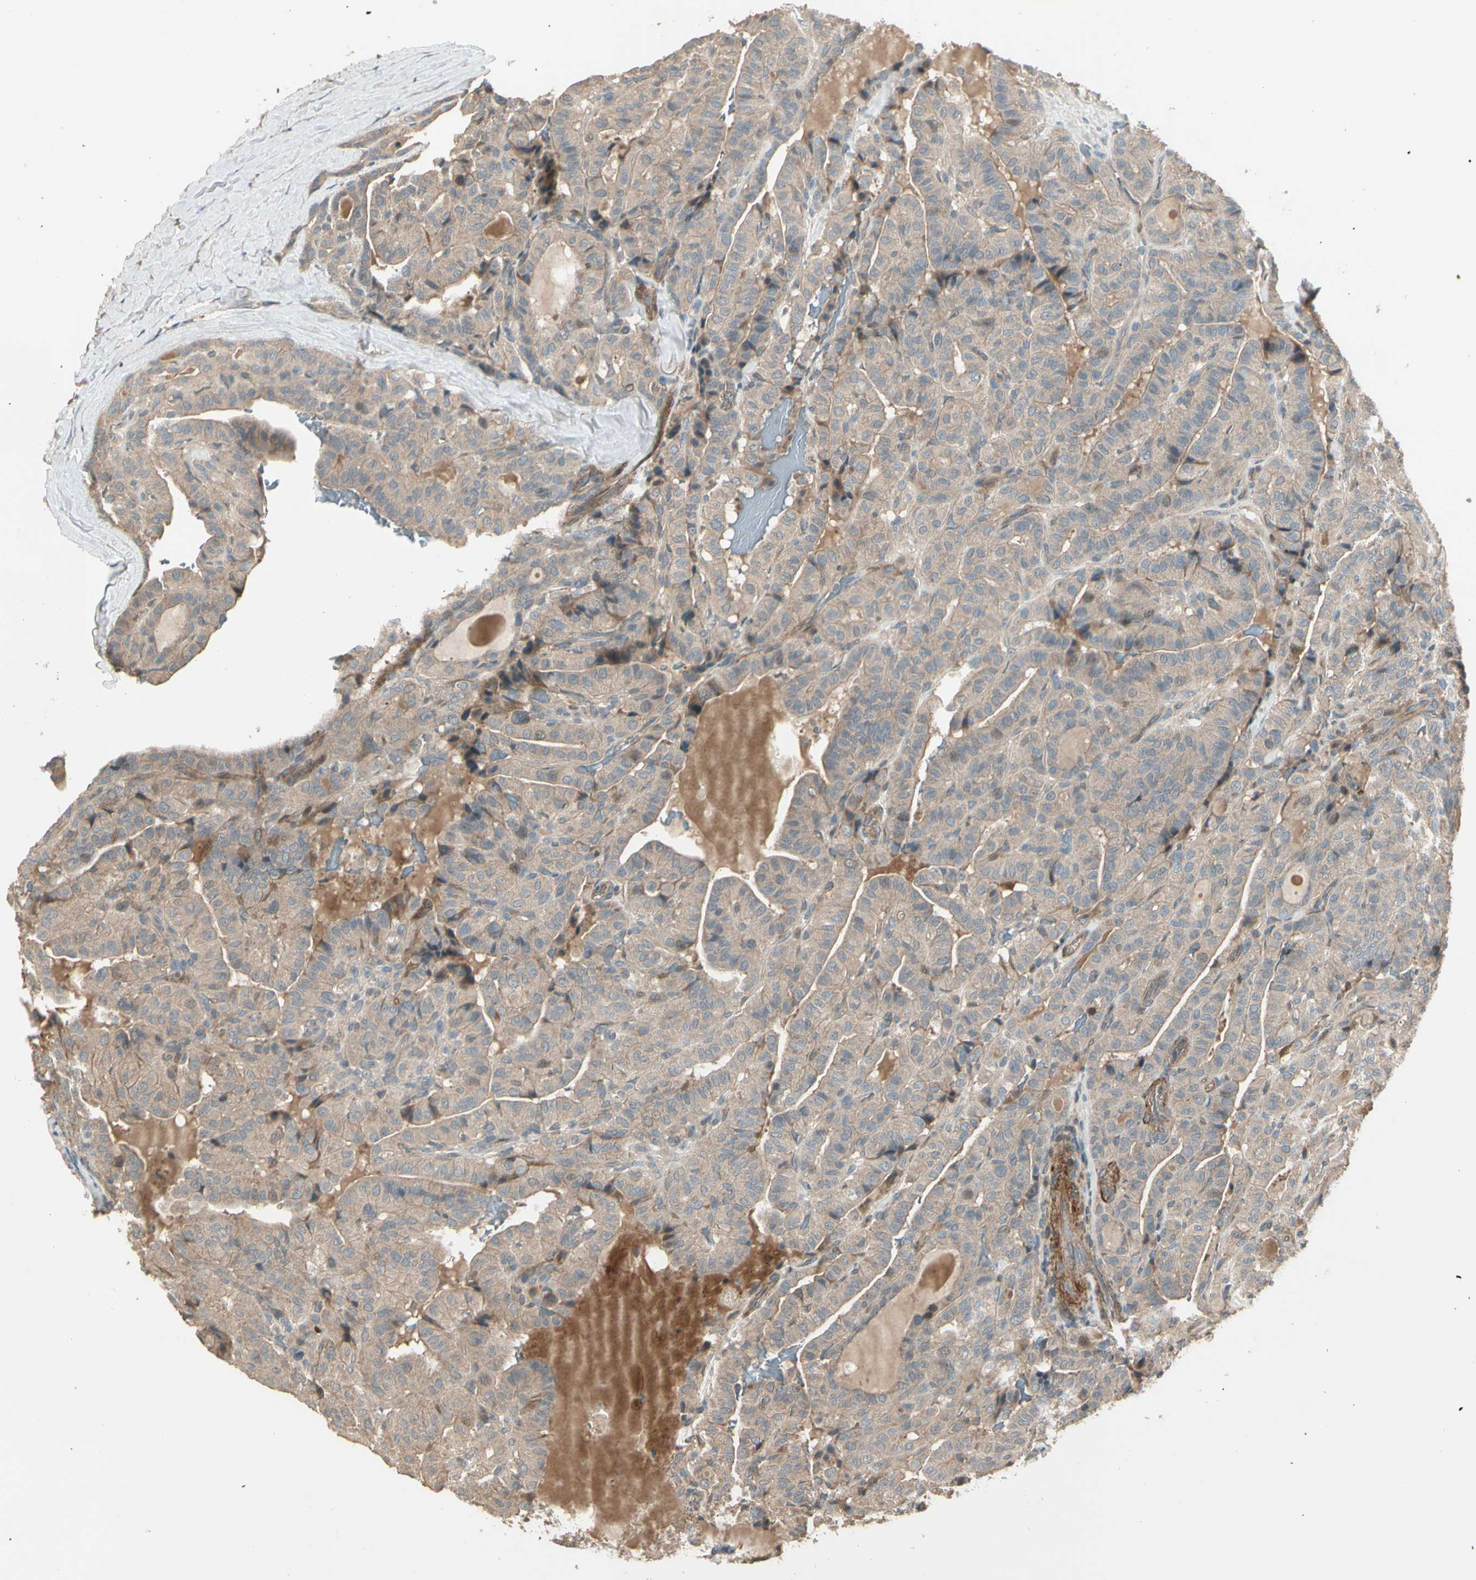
{"staining": {"intensity": "weak", "quantity": ">75%", "location": "cytoplasmic/membranous"}, "tissue": "thyroid cancer", "cell_type": "Tumor cells", "image_type": "cancer", "snomed": [{"axis": "morphology", "description": "Papillary adenocarcinoma, NOS"}, {"axis": "topography", "description": "Thyroid gland"}], "caption": "Papillary adenocarcinoma (thyroid) stained for a protein (brown) displays weak cytoplasmic/membranous positive staining in about >75% of tumor cells.", "gene": "ACVR1", "patient": {"sex": "male", "age": 77}}